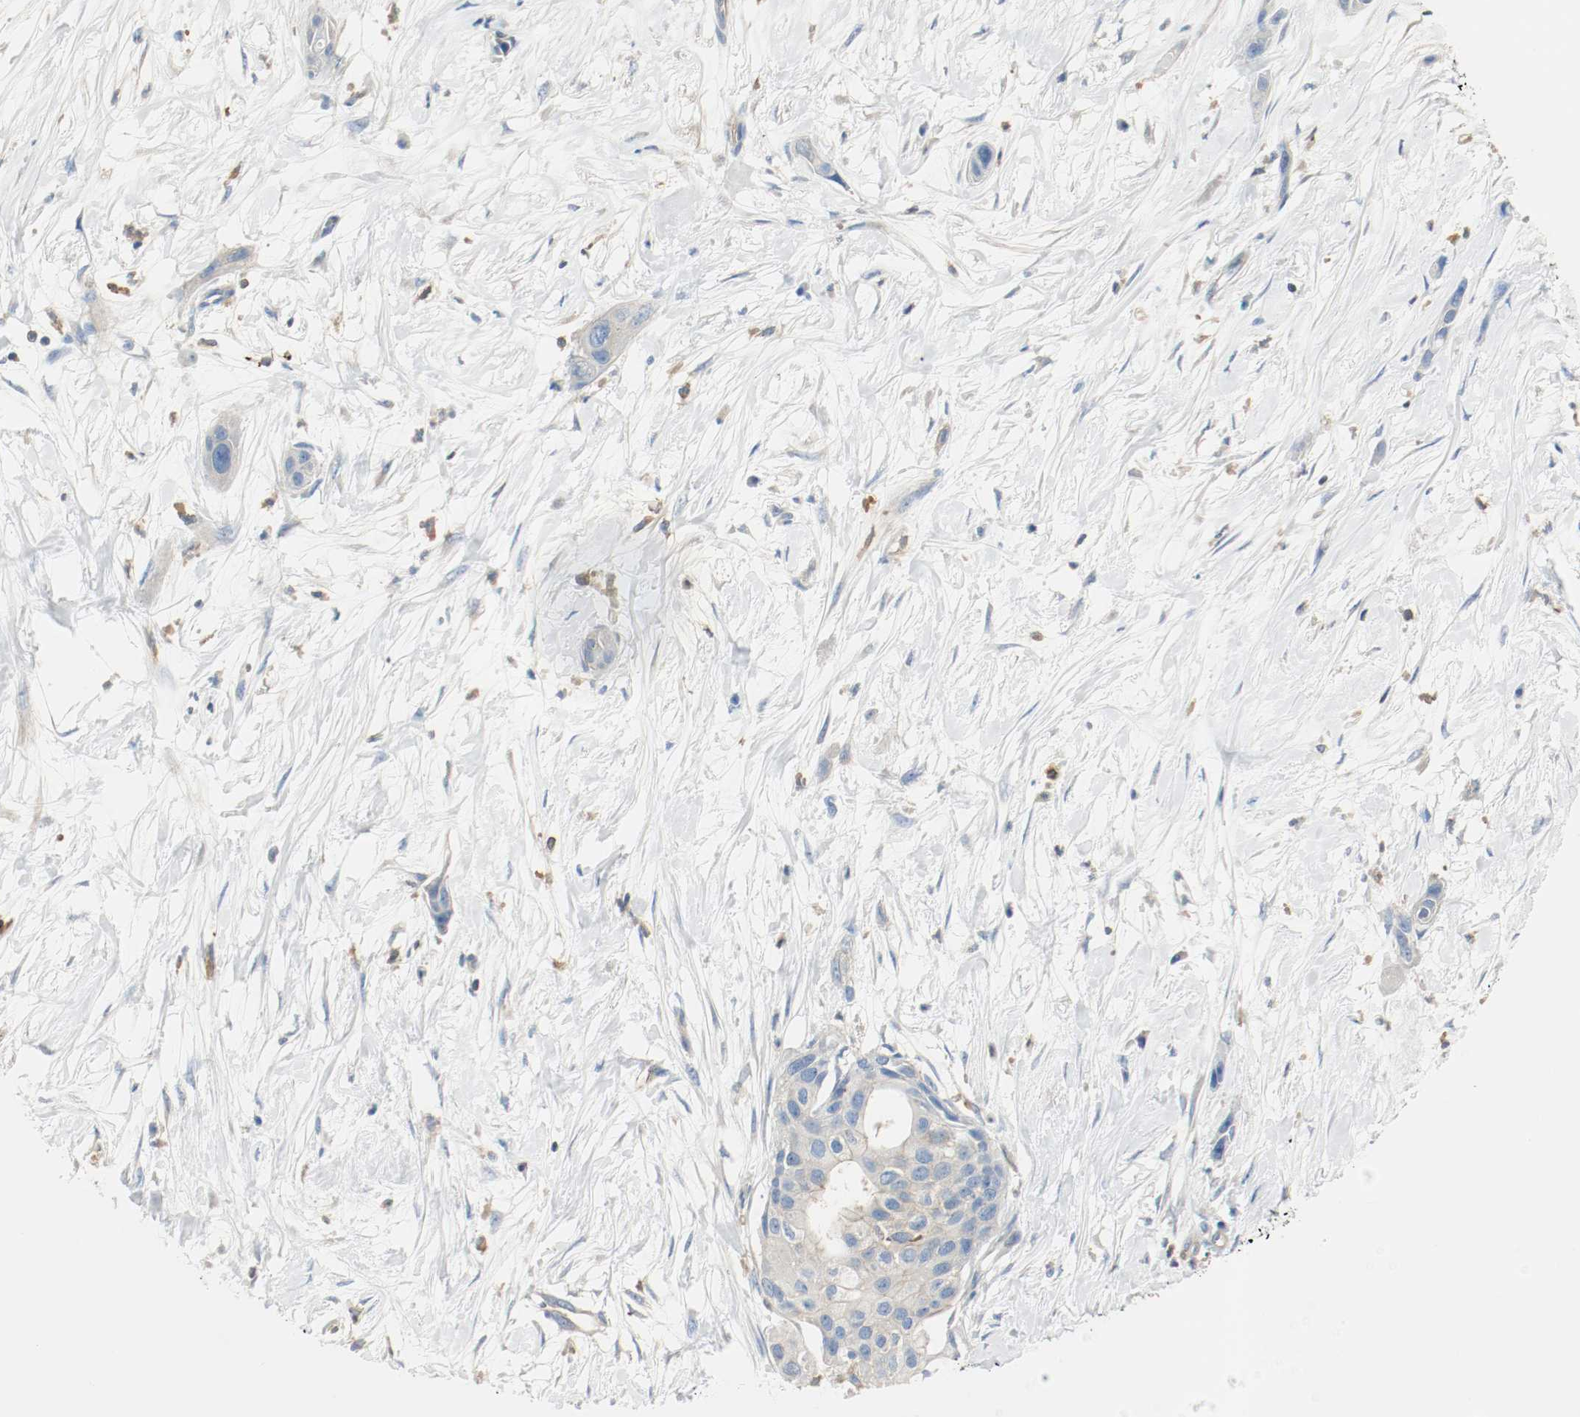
{"staining": {"intensity": "weak", "quantity": "25%-75%", "location": "cytoplasmic/membranous"}, "tissue": "pancreatic cancer", "cell_type": "Tumor cells", "image_type": "cancer", "snomed": [{"axis": "morphology", "description": "Adenocarcinoma, NOS"}, {"axis": "topography", "description": "Pancreas"}], "caption": "IHC of human pancreatic cancer reveals low levels of weak cytoplasmic/membranous positivity in about 25%-75% of tumor cells. (Stains: DAB (3,3'-diaminobenzidine) in brown, nuclei in blue, Microscopy: brightfield microscopy at high magnification).", "gene": "ARPC1B", "patient": {"sex": "female", "age": 60}}